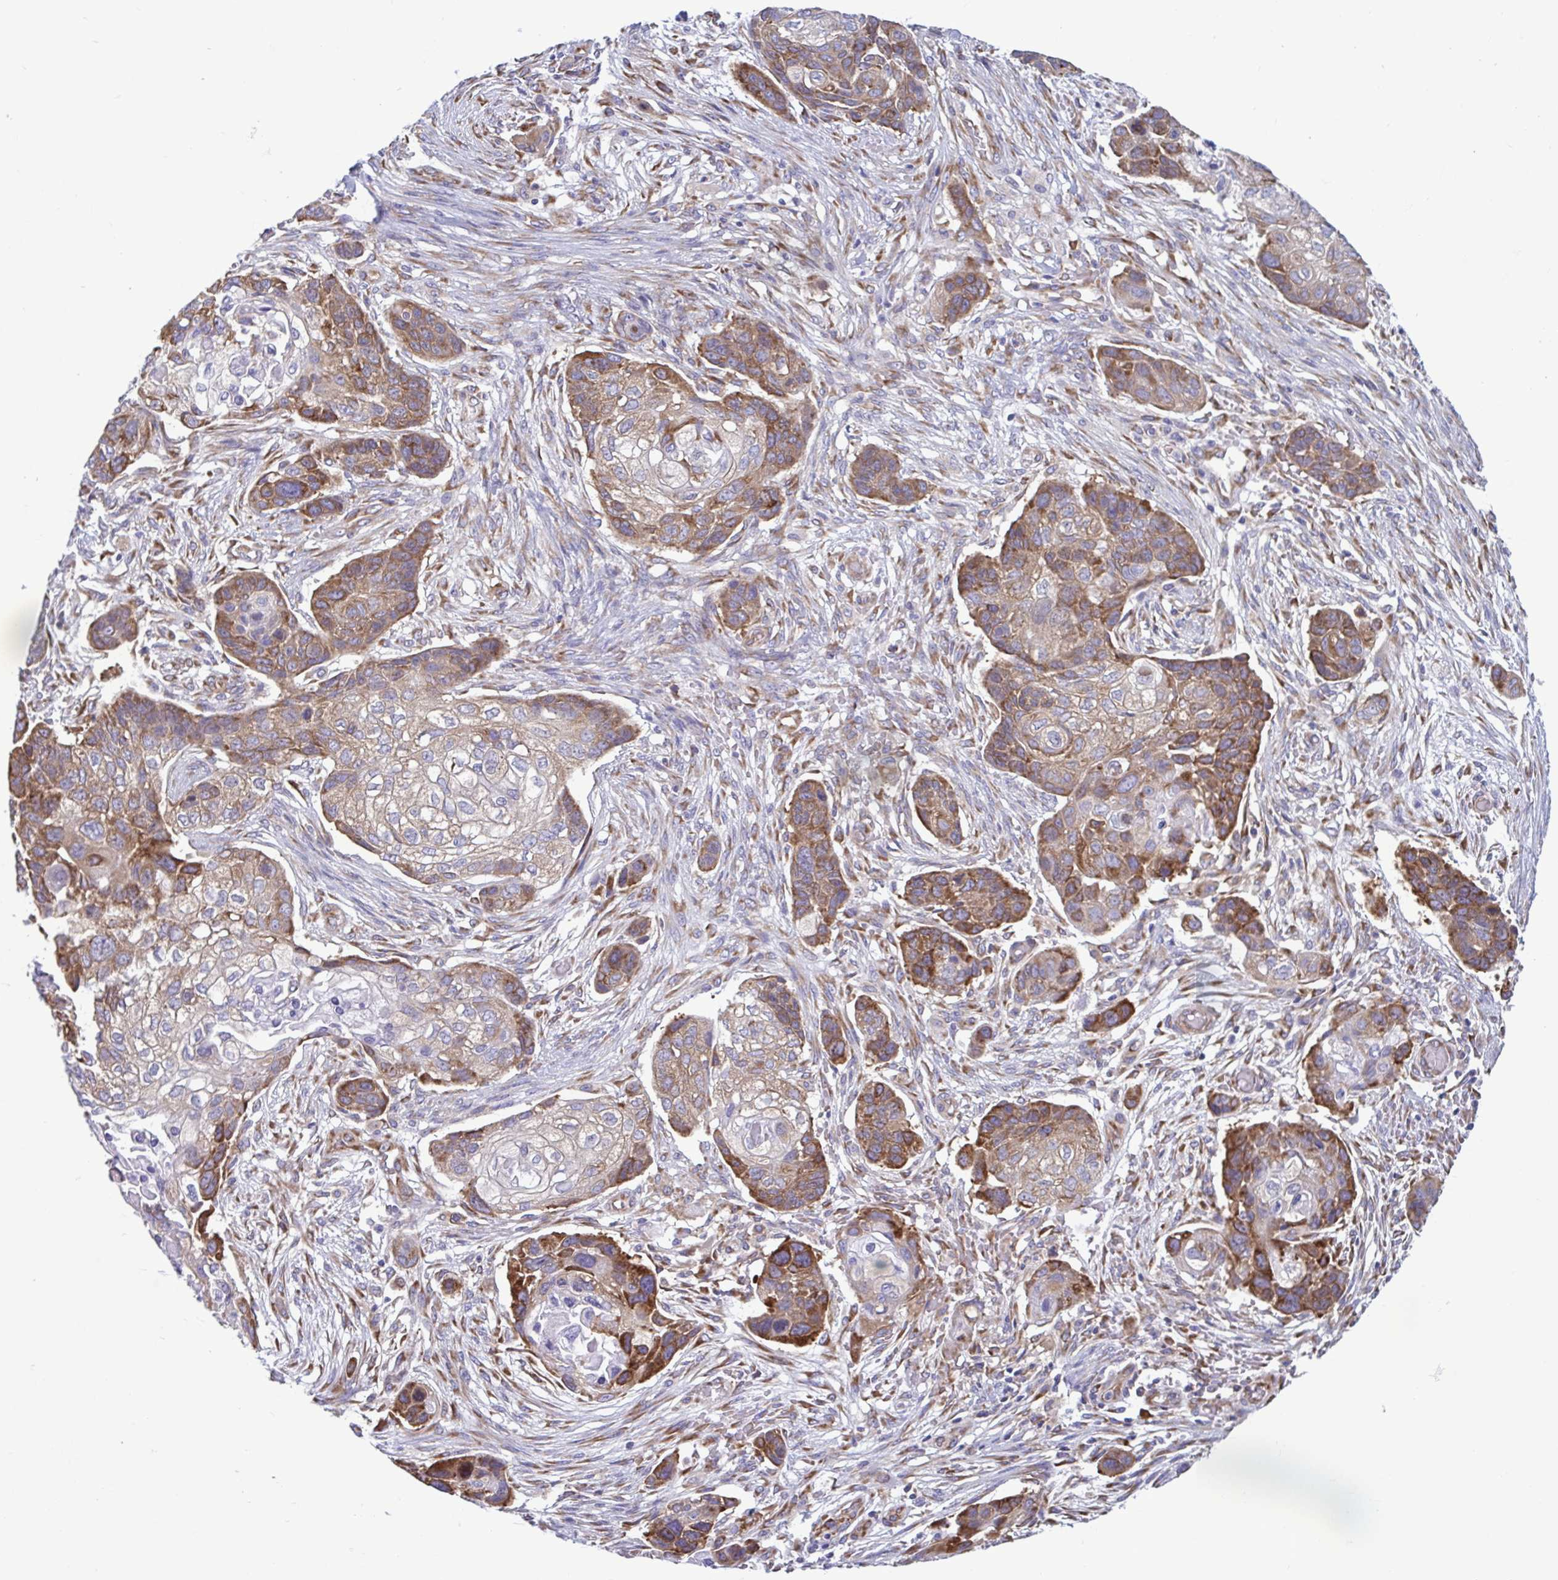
{"staining": {"intensity": "moderate", "quantity": "25%-75%", "location": "cytoplasmic/membranous"}, "tissue": "lung cancer", "cell_type": "Tumor cells", "image_type": "cancer", "snomed": [{"axis": "morphology", "description": "Squamous cell carcinoma, NOS"}, {"axis": "topography", "description": "Lung"}], "caption": "A histopathology image of human lung squamous cell carcinoma stained for a protein demonstrates moderate cytoplasmic/membranous brown staining in tumor cells. The protein is stained brown, and the nuclei are stained in blue (DAB IHC with brightfield microscopy, high magnification).", "gene": "RPS16", "patient": {"sex": "male", "age": 69}}